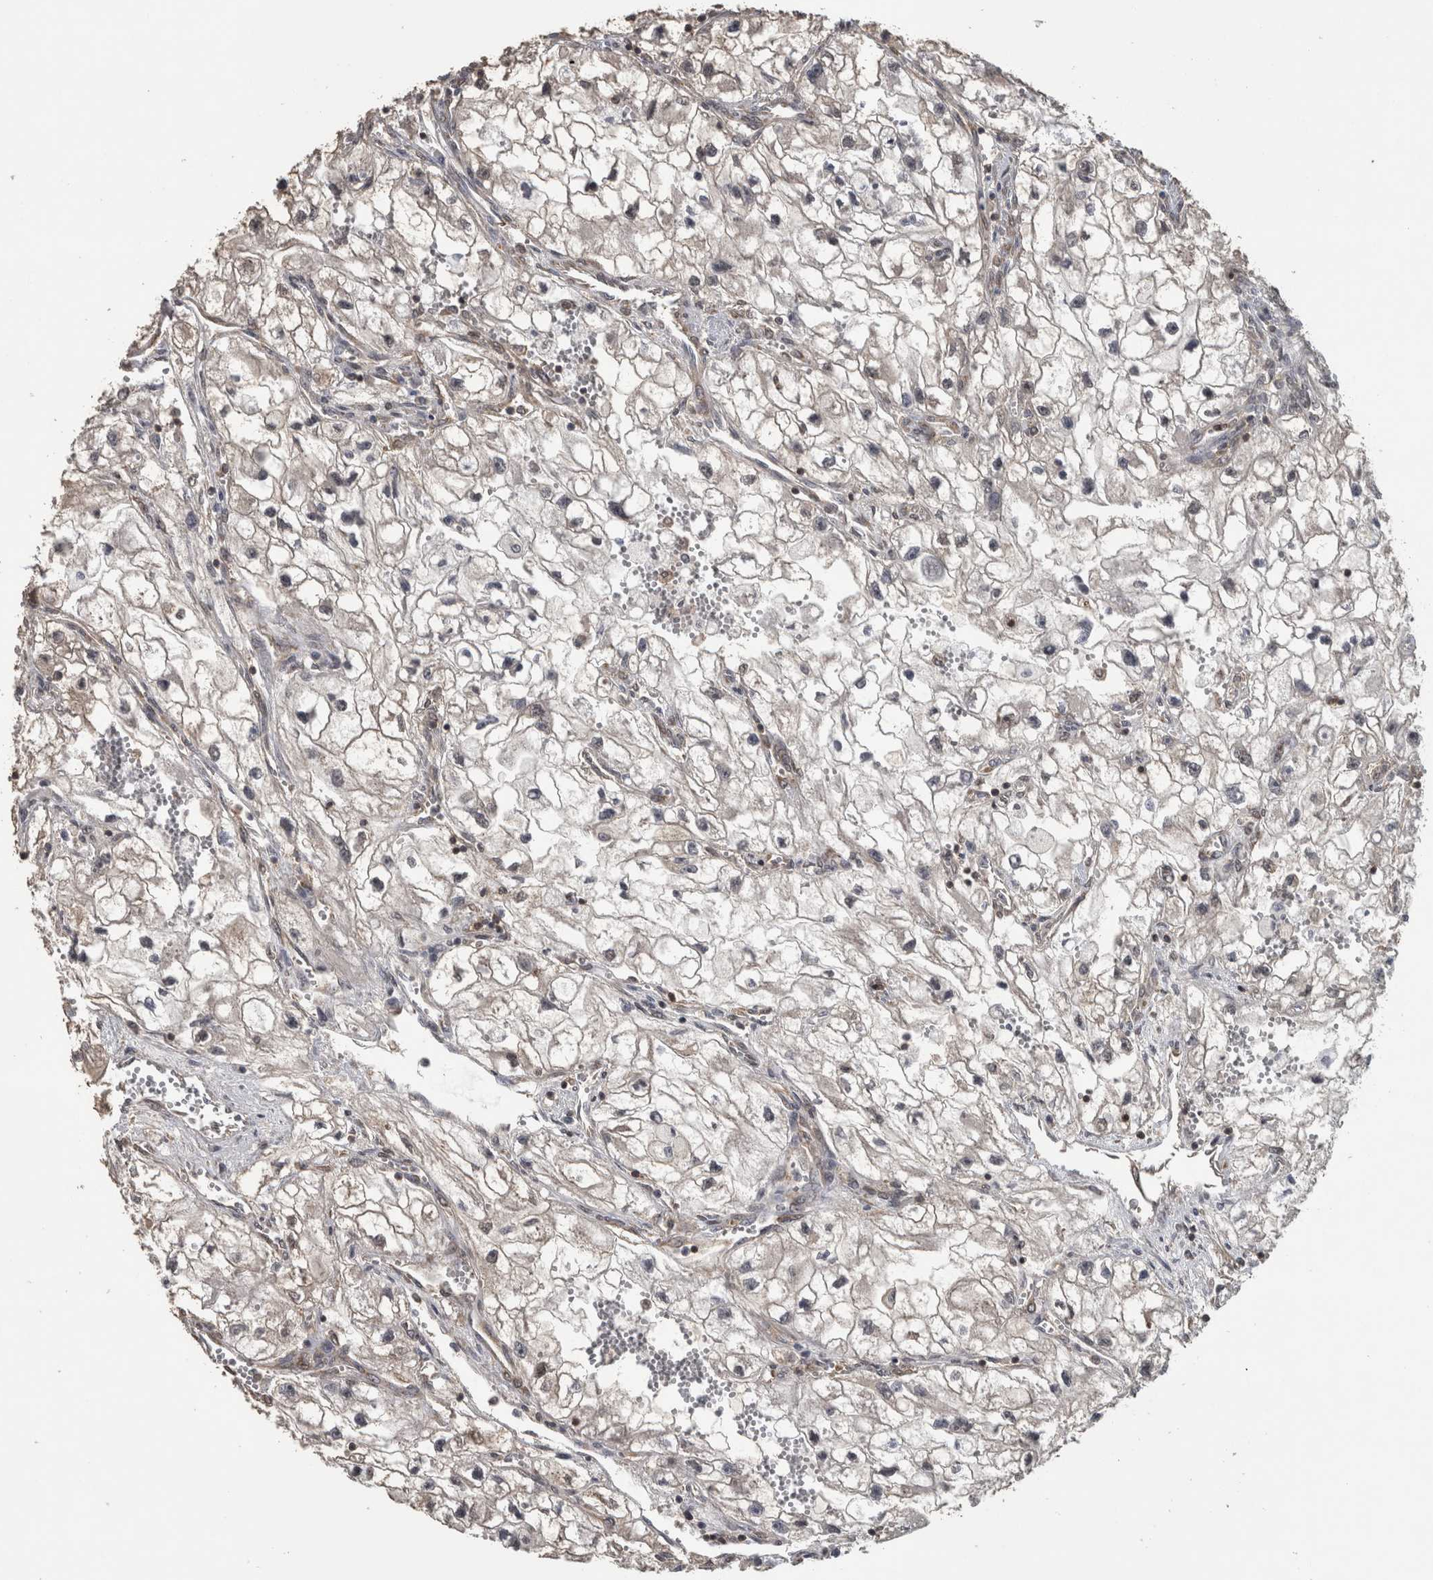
{"staining": {"intensity": "negative", "quantity": "none", "location": "none"}, "tissue": "renal cancer", "cell_type": "Tumor cells", "image_type": "cancer", "snomed": [{"axis": "morphology", "description": "Adenocarcinoma, NOS"}, {"axis": "topography", "description": "Kidney"}], "caption": "An IHC image of adenocarcinoma (renal) is shown. There is no staining in tumor cells of adenocarcinoma (renal). (DAB immunohistochemistry (IHC), high magnification).", "gene": "ATXN2", "patient": {"sex": "female", "age": 70}}